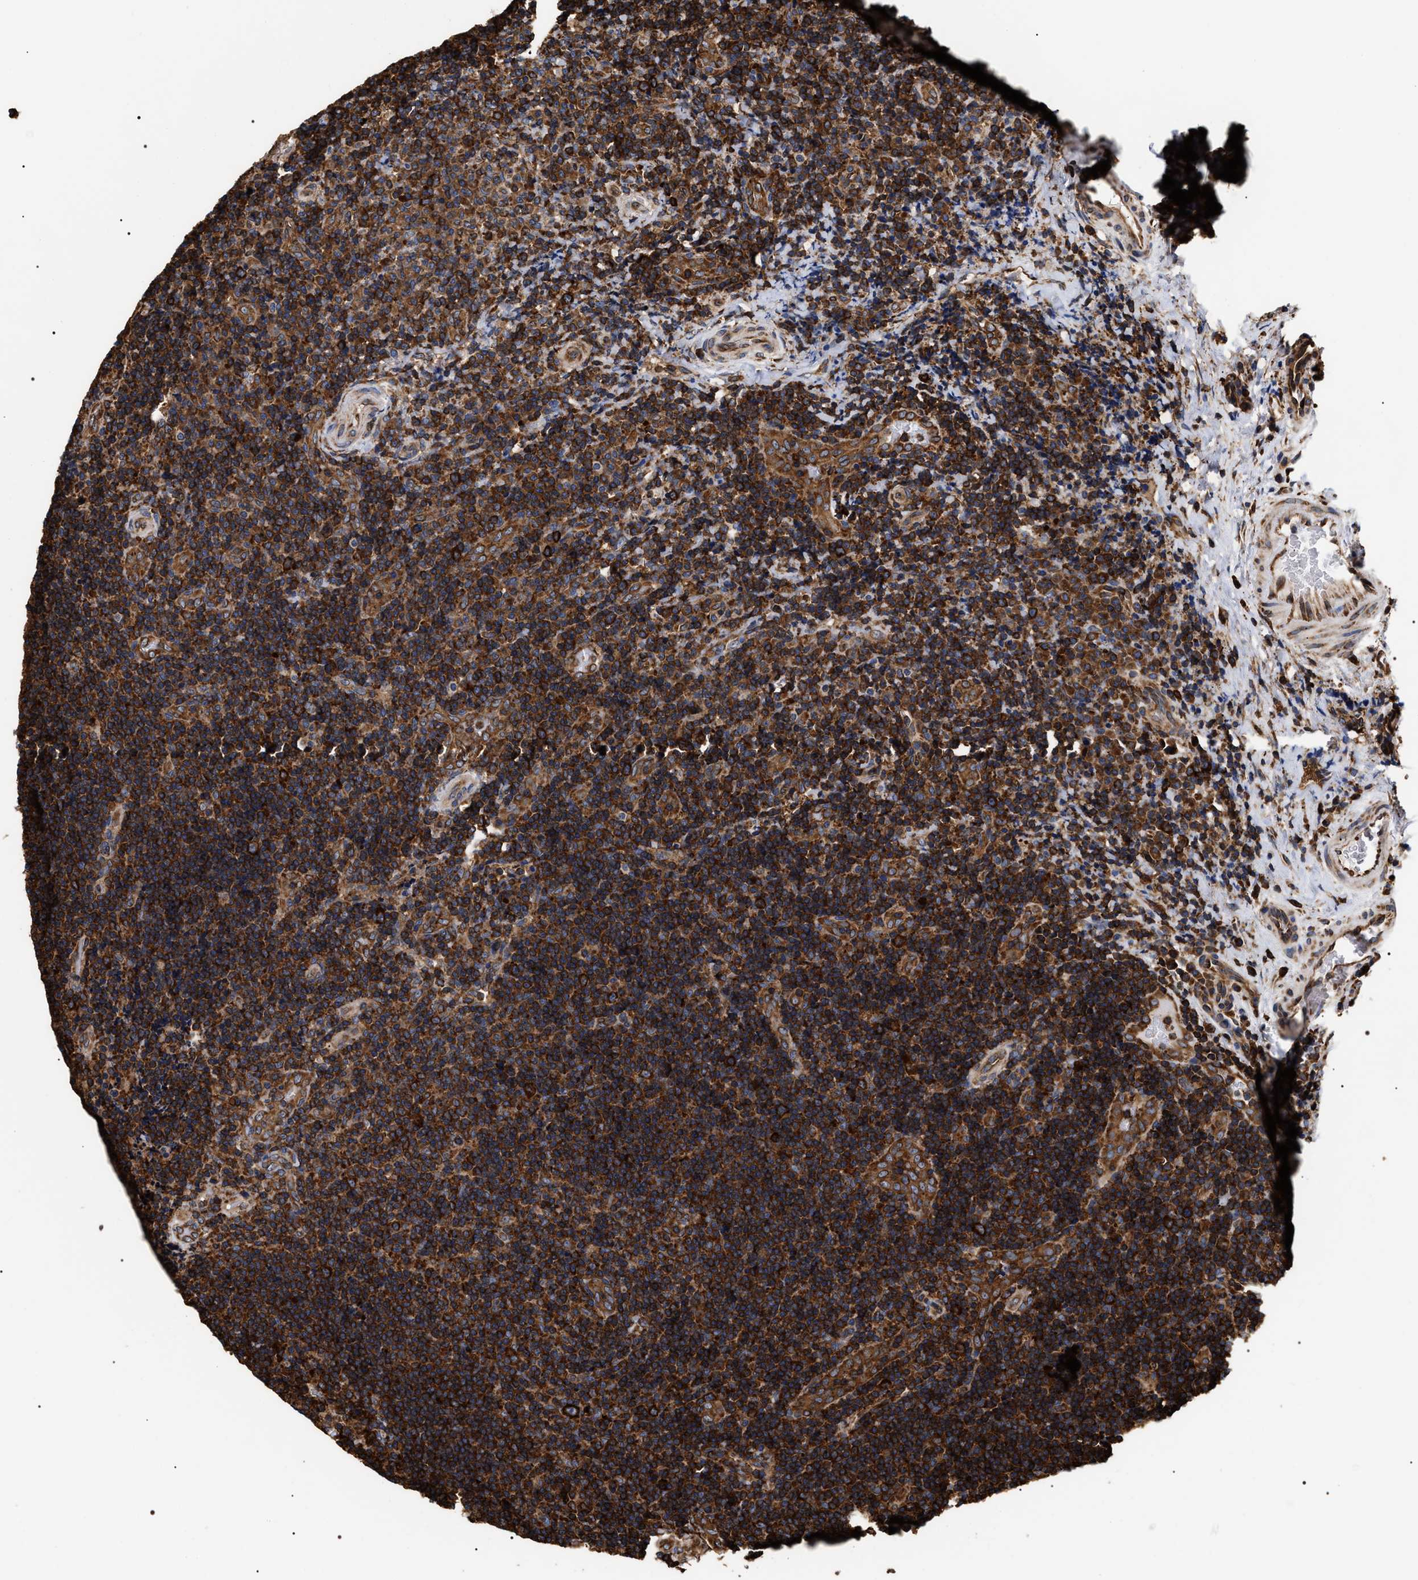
{"staining": {"intensity": "strong", "quantity": ">75%", "location": "cytoplasmic/membranous"}, "tissue": "lymphoma", "cell_type": "Tumor cells", "image_type": "cancer", "snomed": [{"axis": "morphology", "description": "Malignant lymphoma, non-Hodgkin's type, High grade"}, {"axis": "topography", "description": "Tonsil"}], "caption": "The histopathology image displays staining of malignant lymphoma, non-Hodgkin's type (high-grade), revealing strong cytoplasmic/membranous protein staining (brown color) within tumor cells.", "gene": "SERBP1", "patient": {"sex": "female", "age": 36}}